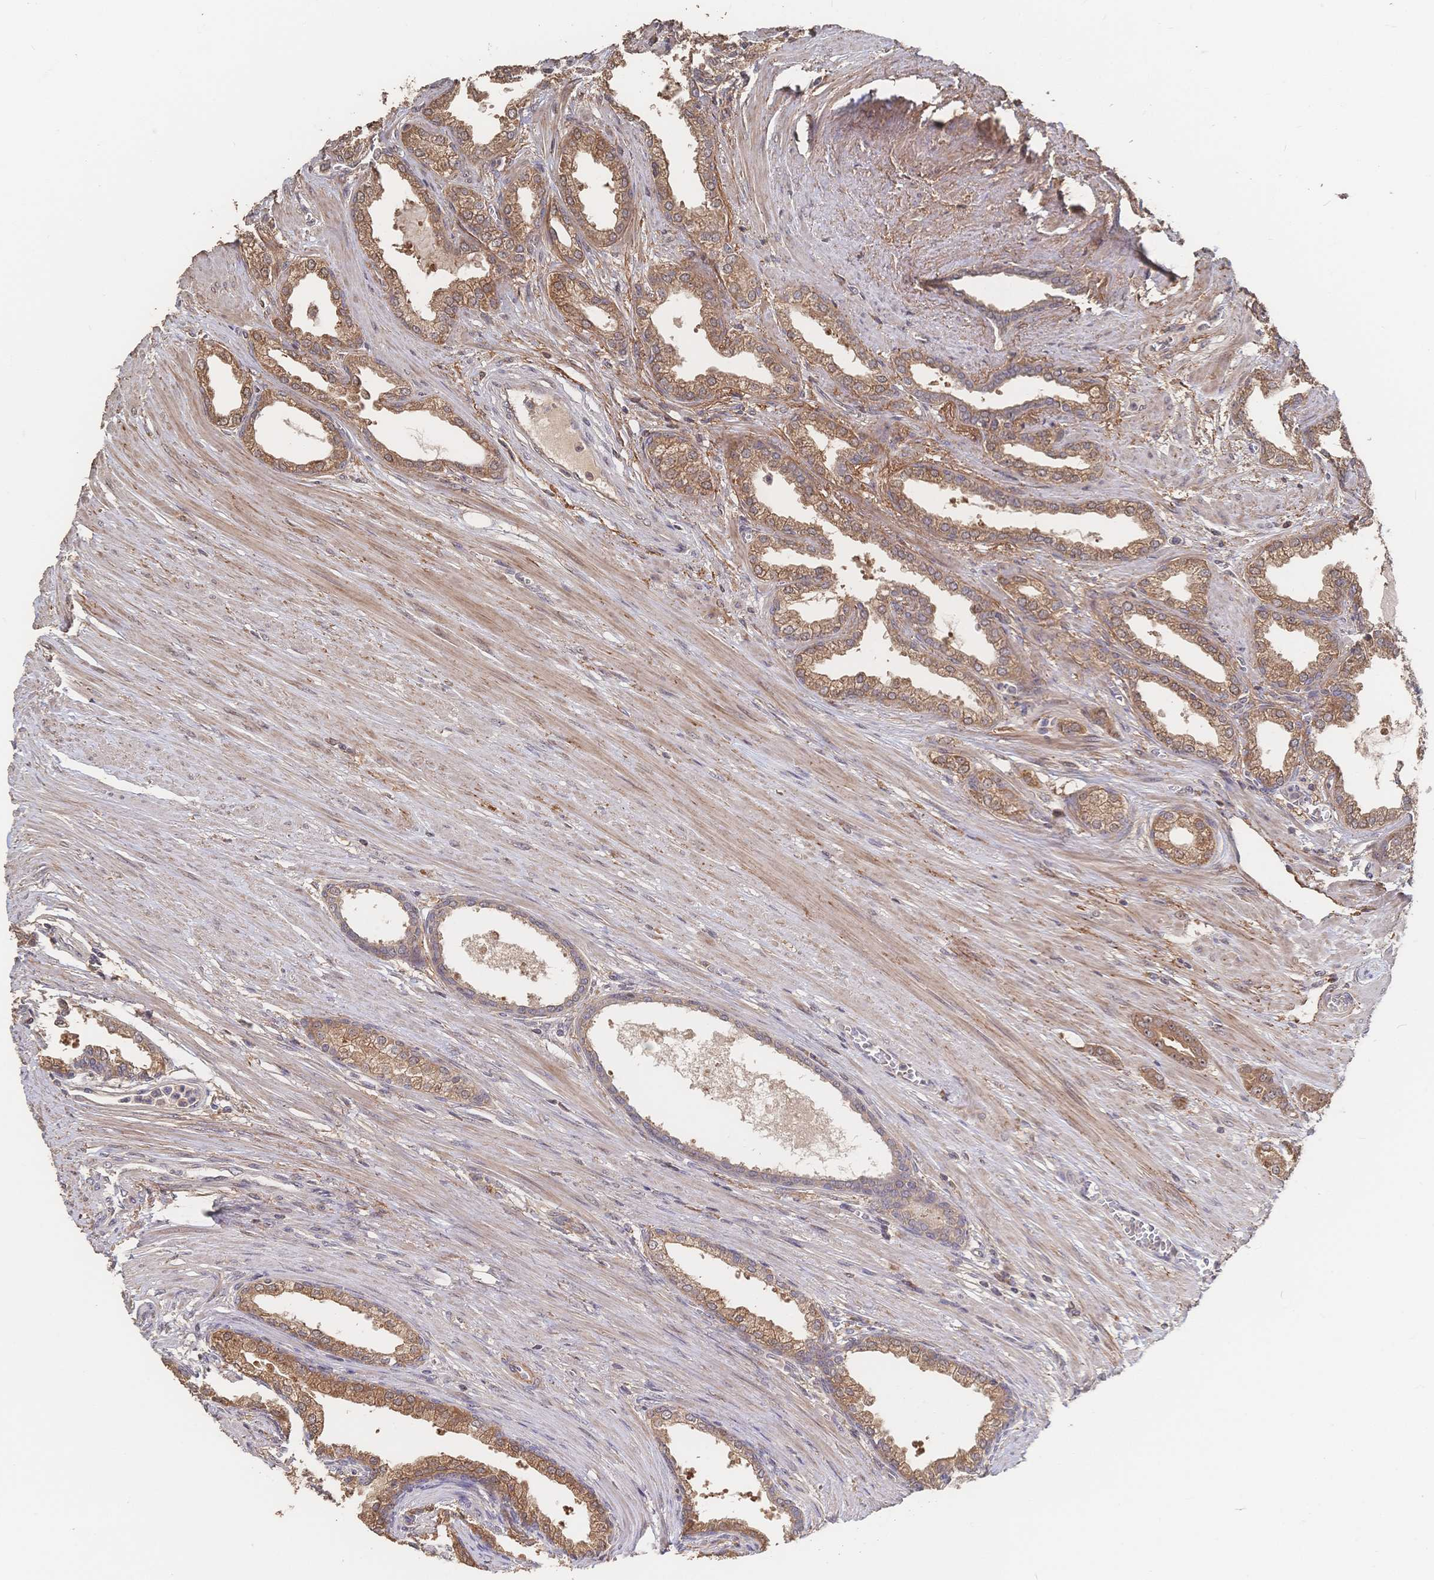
{"staining": {"intensity": "moderate", "quantity": ">75%", "location": "cytoplasmic/membranous"}, "tissue": "prostate cancer", "cell_type": "Tumor cells", "image_type": "cancer", "snomed": [{"axis": "morphology", "description": "Adenocarcinoma, High grade"}, {"axis": "topography", "description": "Prostate"}], "caption": "Human prostate adenocarcinoma (high-grade) stained for a protein (brown) exhibits moderate cytoplasmic/membranous positive staining in approximately >75% of tumor cells.", "gene": "DNAJA4", "patient": {"sex": "male", "age": 60}}